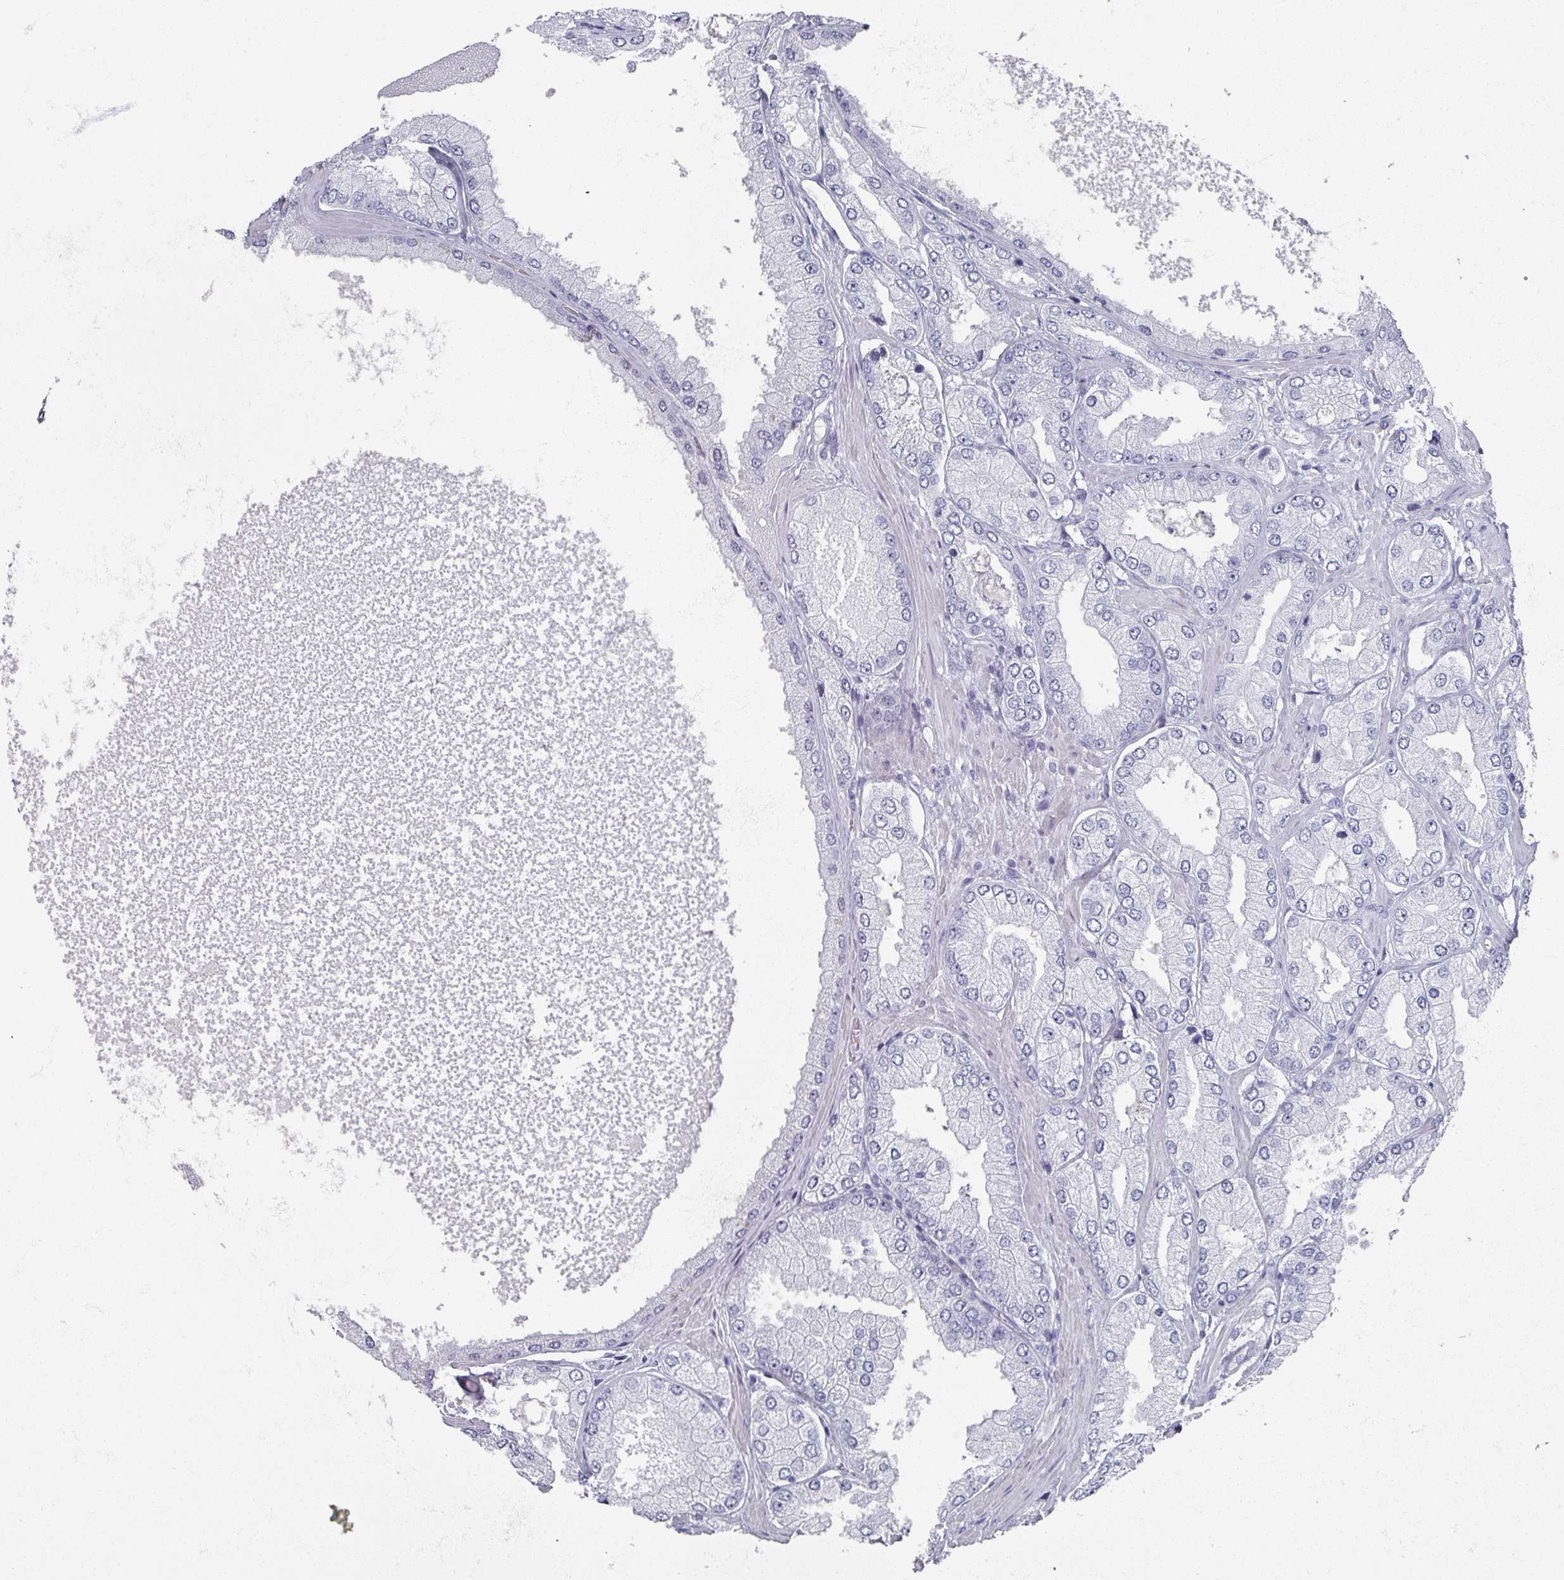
{"staining": {"intensity": "negative", "quantity": "none", "location": "none"}, "tissue": "prostate cancer", "cell_type": "Tumor cells", "image_type": "cancer", "snomed": [{"axis": "morphology", "description": "Adenocarcinoma, Low grade"}, {"axis": "topography", "description": "Prostate"}], "caption": "Immunohistochemistry histopathology image of neoplastic tissue: human prostate cancer (adenocarcinoma (low-grade)) stained with DAB (3,3'-diaminobenzidine) demonstrates no significant protein staining in tumor cells. (DAB (3,3'-diaminobenzidine) IHC, high magnification).", "gene": "OMG", "patient": {"sex": "male", "age": 42}}